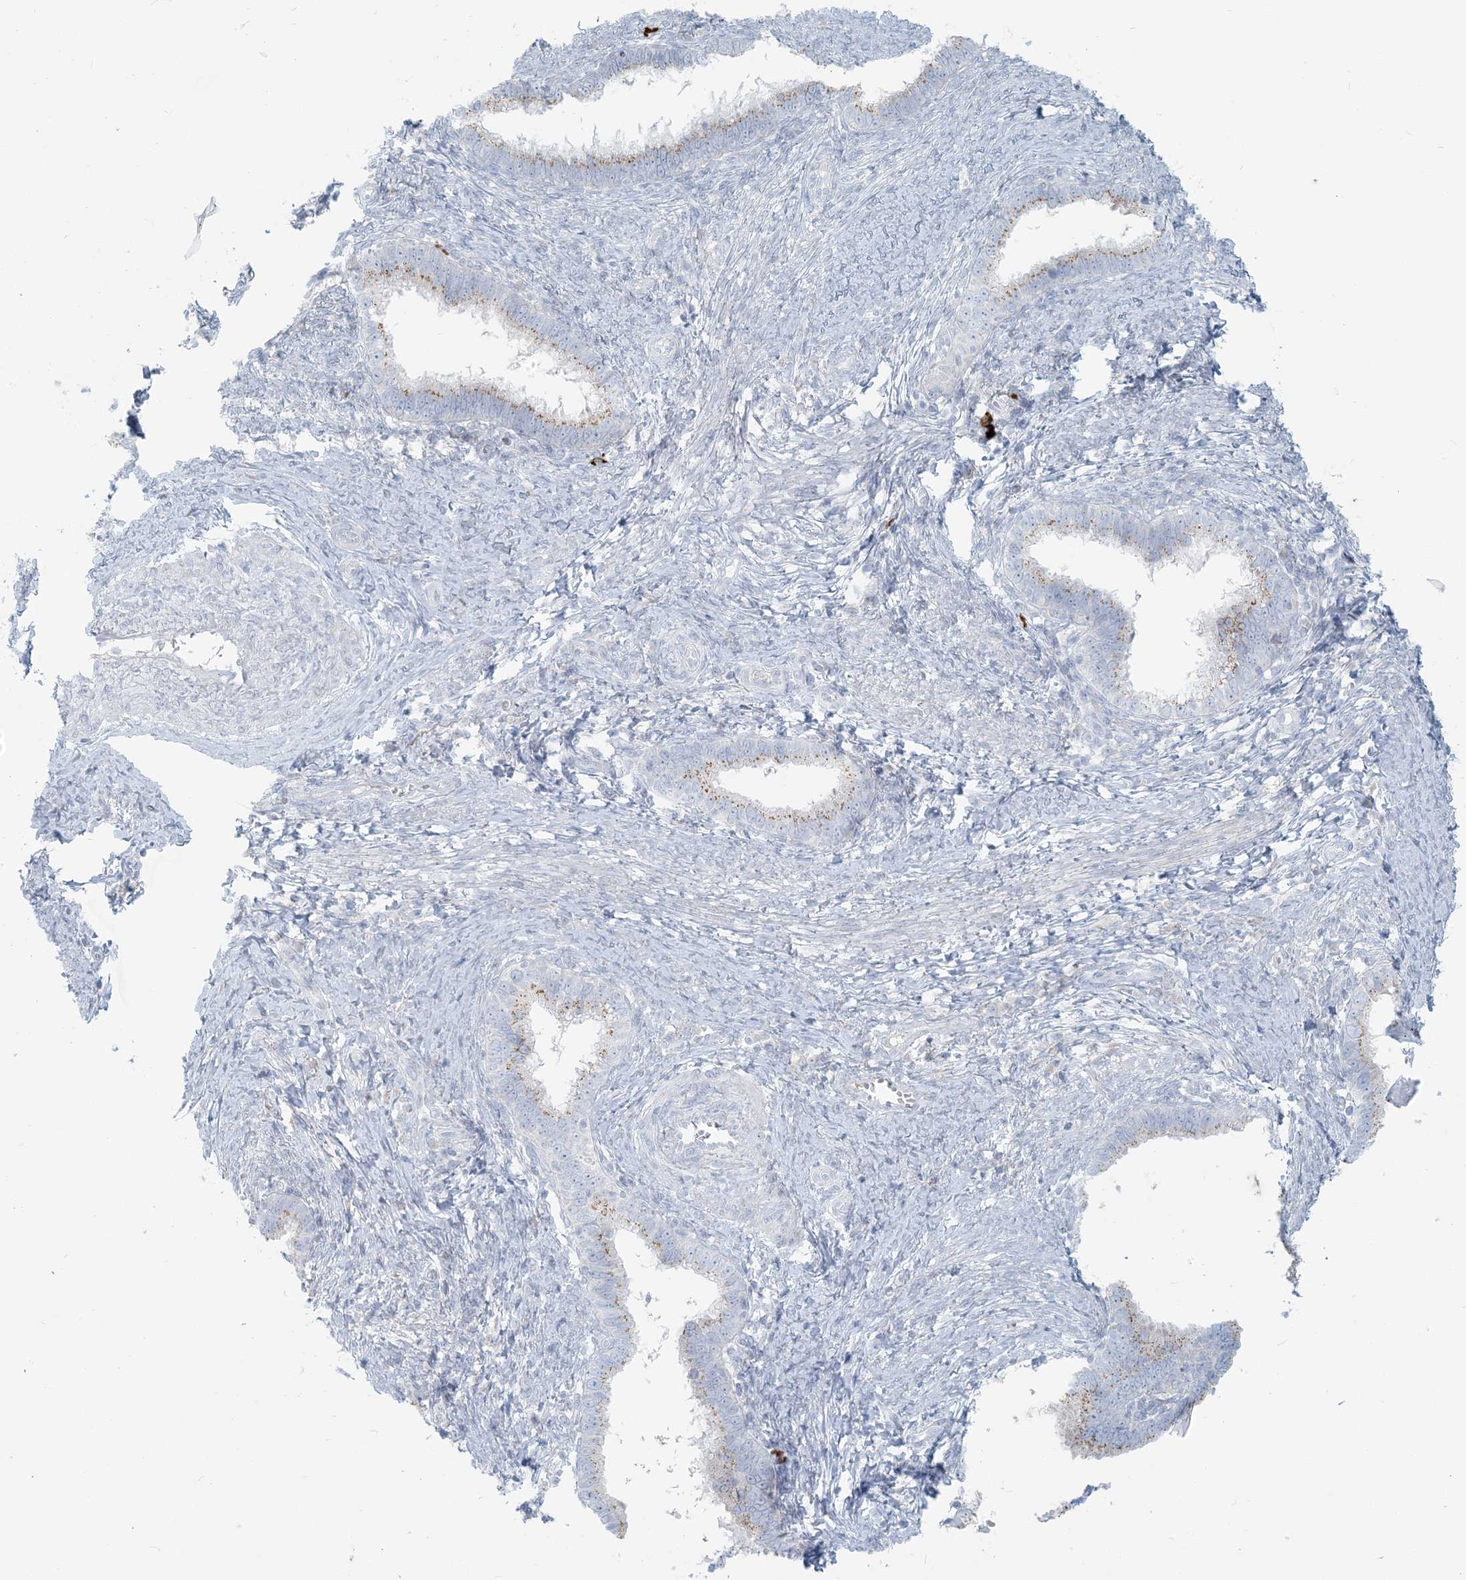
{"staining": {"intensity": "weak", "quantity": "25%-75%", "location": "cytoplasmic/membranous"}, "tissue": "cervical cancer", "cell_type": "Tumor cells", "image_type": "cancer", "snomed": [{"axis": "morphology", "description": "Adenocarcinoma, NOS"}, {"axis": "topography", "description": "Cervix"}], "caption": "High-power microscopy captured an immunohistochemistry (IHC) histopathology image of cervical cancer (adenocarcinoma), revealing weak cytoplasmic/membranous positivity in about 25%-75% of tumor cells. (Stains: DAB in brown, nuclei in blue, Microscopy: brightfield microscopy at high magnification).", "gene": "SCML1", "patient": {"sex": "female", "age": 36}}